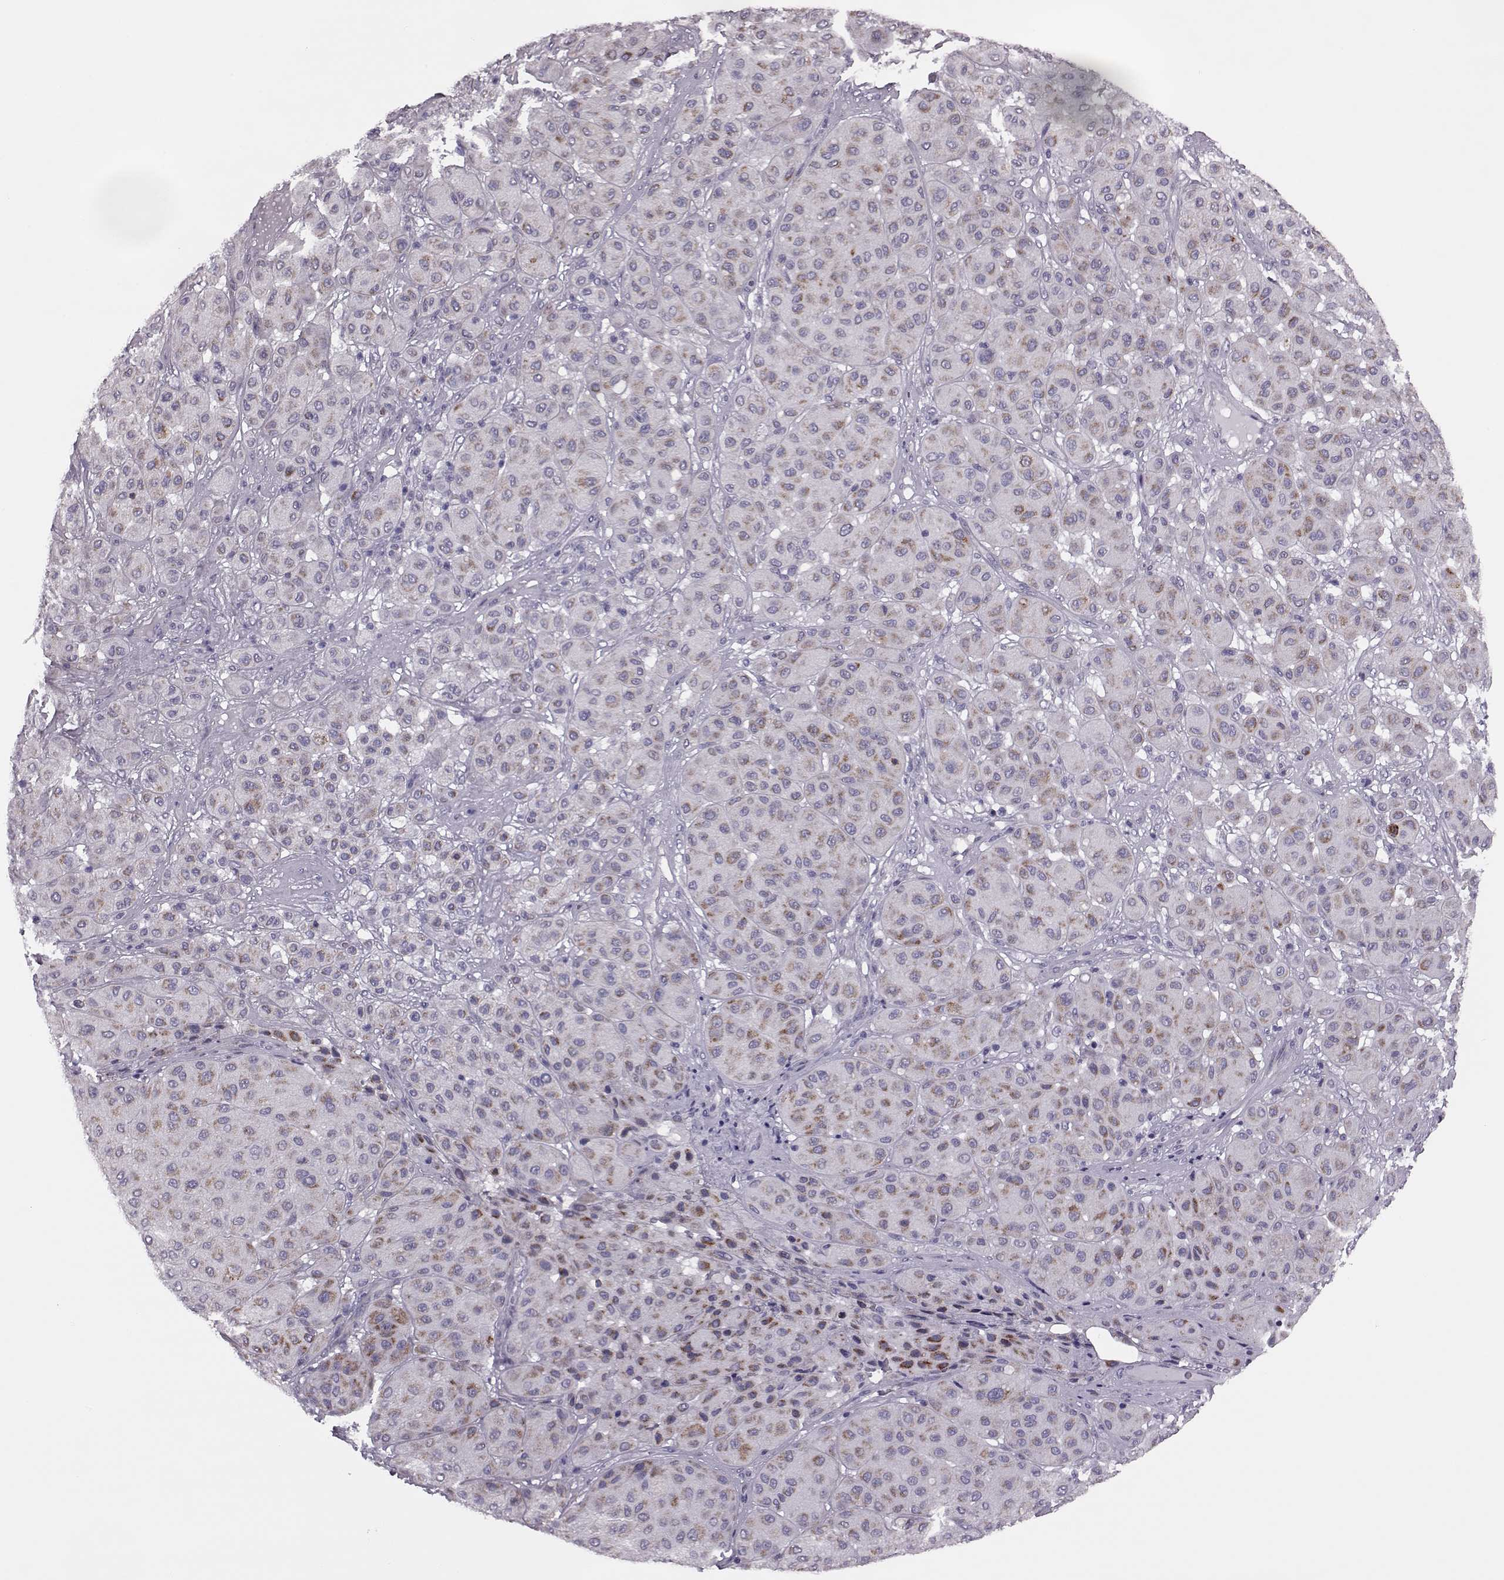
{"staining": {"intensity": "strong", "quantity": "<25%", "location": "cytoplasmic/membranous"}, "tissue": "melanoma", "cell_type": "Tumor cells", "image_type": "cancer", "snomed": [{"axis": "morphology", "description": "Malignant melanoma, Metastatic site"}, {"axis": "topography", "description": "Smooth muscle"}], "caption": "Strong cytoplasmic/membranous staining is appreciated in approximately <25% of tumor cells in malignant melanoma (metastatic site).", "gene": "RIMS2", "patient": {"sex": "male", "age": 41}}